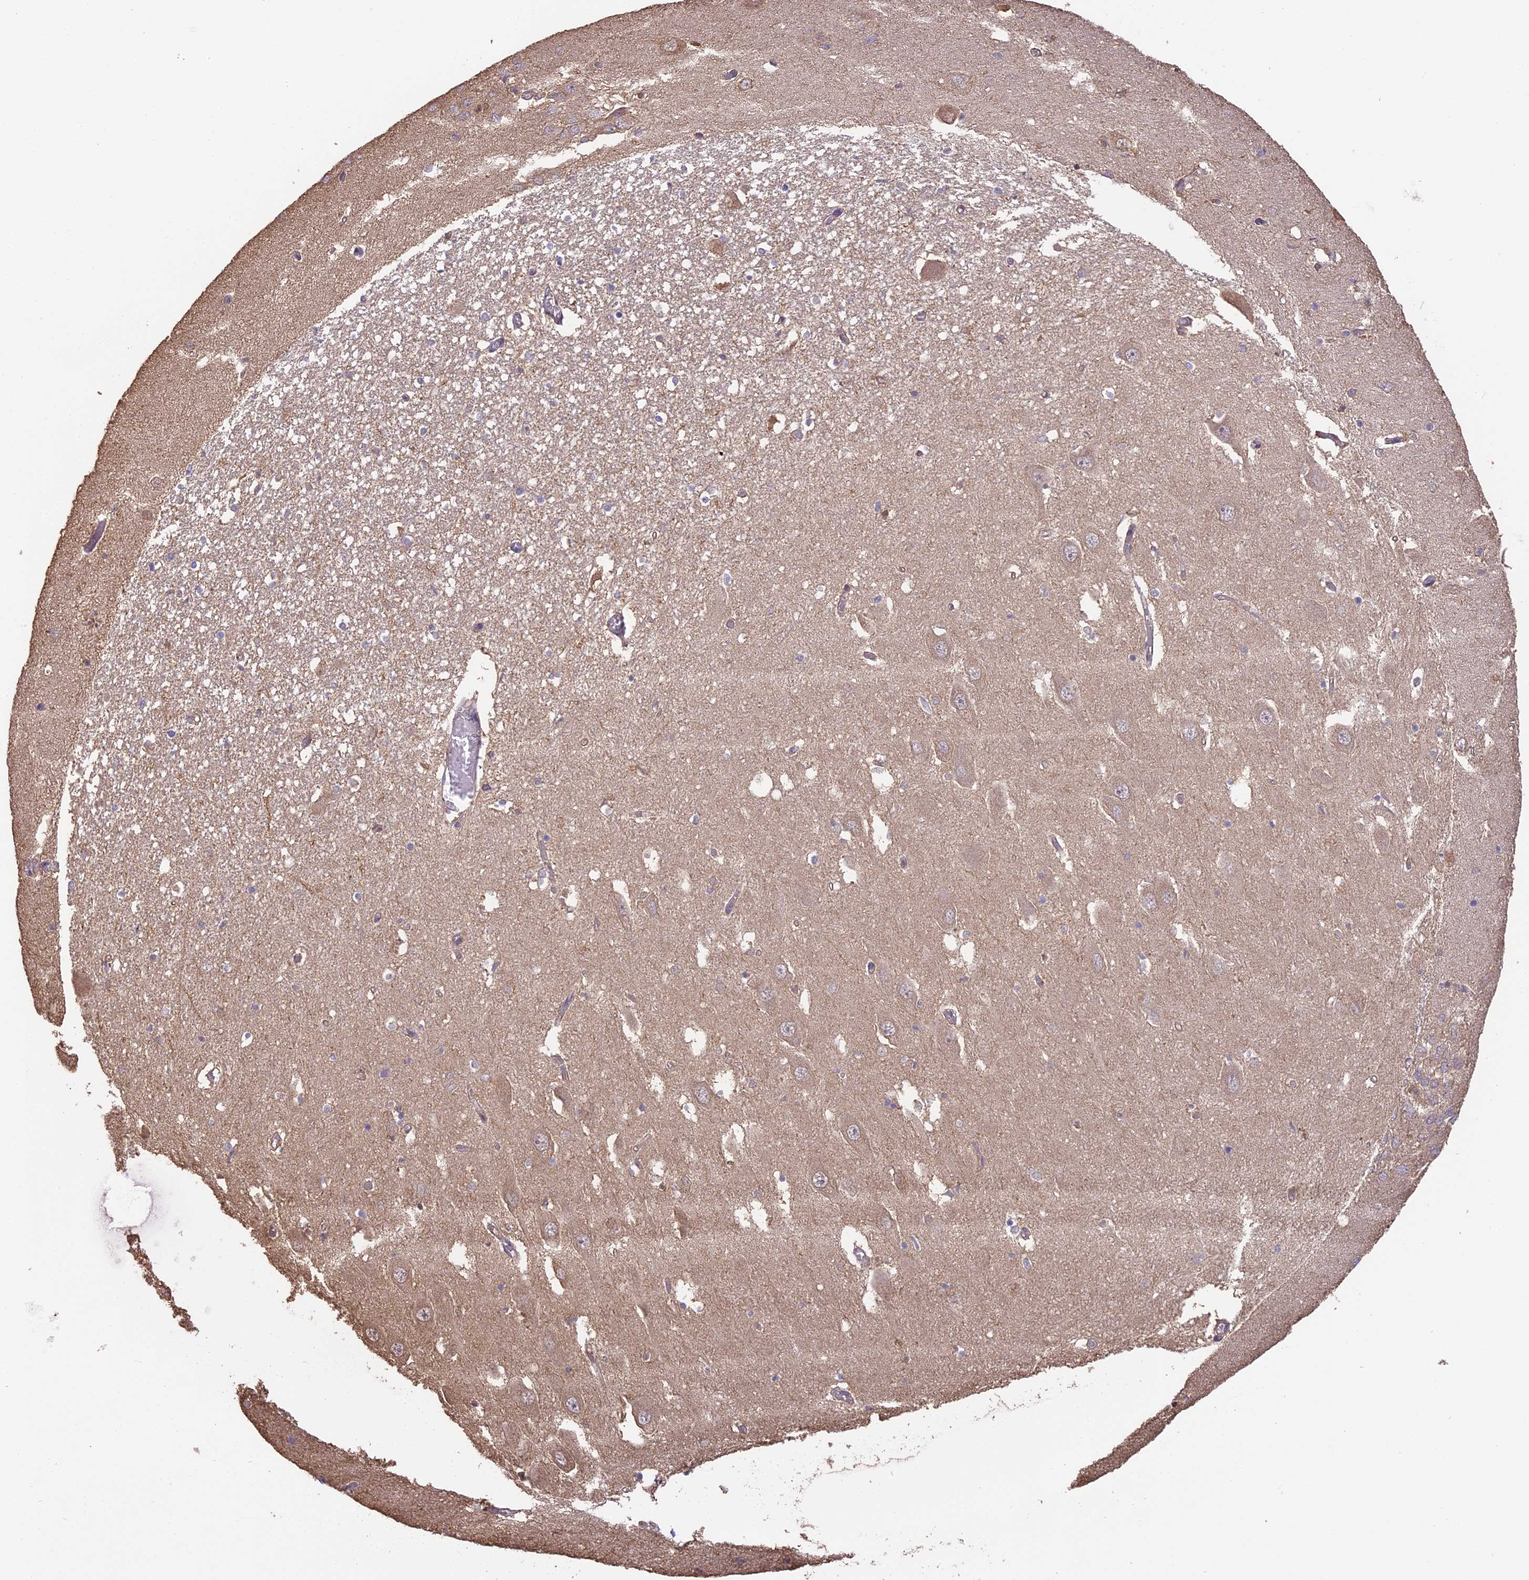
{"staining": {"intensity": "weak", "quantity": "<25%", "location": "cytoplasmic/membranous"}, "tissue": "hippocampus", "cell_type": "Glial cells", "image_type": "normal", "snomed": [{"axis": "morphology", "description": "Normal tissue, NOS"}, {"axis": "topography", "description": "Hippocampus"}], "caption": "Immunohistochemistry (IHC) of unremarkable human hippocampus reveals no positivity in glial cells. (DAB (3,3'-diaminobenzidine) immunohistochemistry, high magnification).", "gene": "ARHGAP19", "patient": {"sex": "female", "age": 64}}